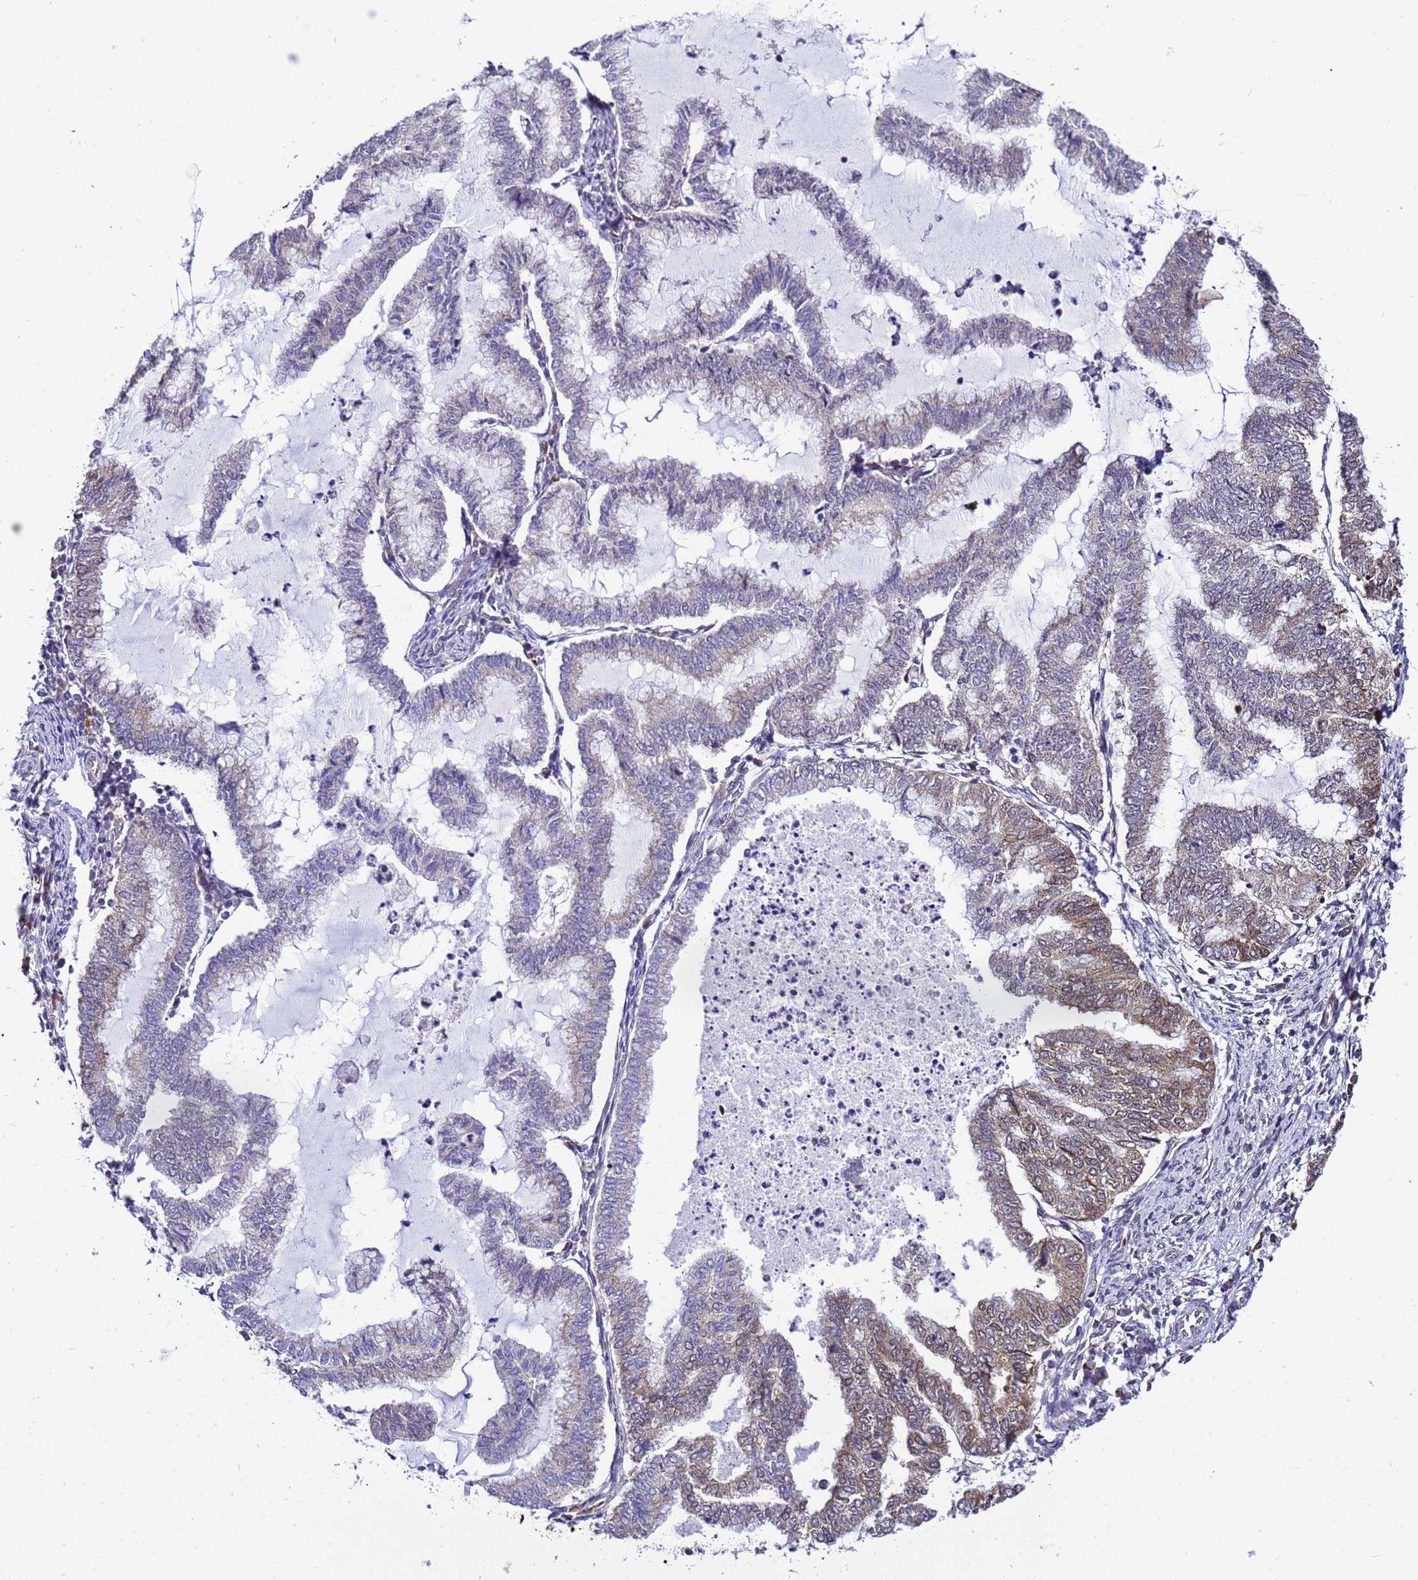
{"staining": {"intensity": "weak", "quantity": "<25%", "location": "cytoplasmic/membranous"}, "tissue": "endometrial cancer", "cell_type": "Tumor cells", "image_type": "cancer", "snomed": [{"axis": "morphology", "description": "Adenocarcinoma, NOS"}, {"axis": "topography", "description": "Endometrium"}], "caption": "Photomicrograph shows no significant protein positivity in tumor cells of endometrial cancer.", "gene": "SMN1", "patient": {"sex": "female", "age": 79}}